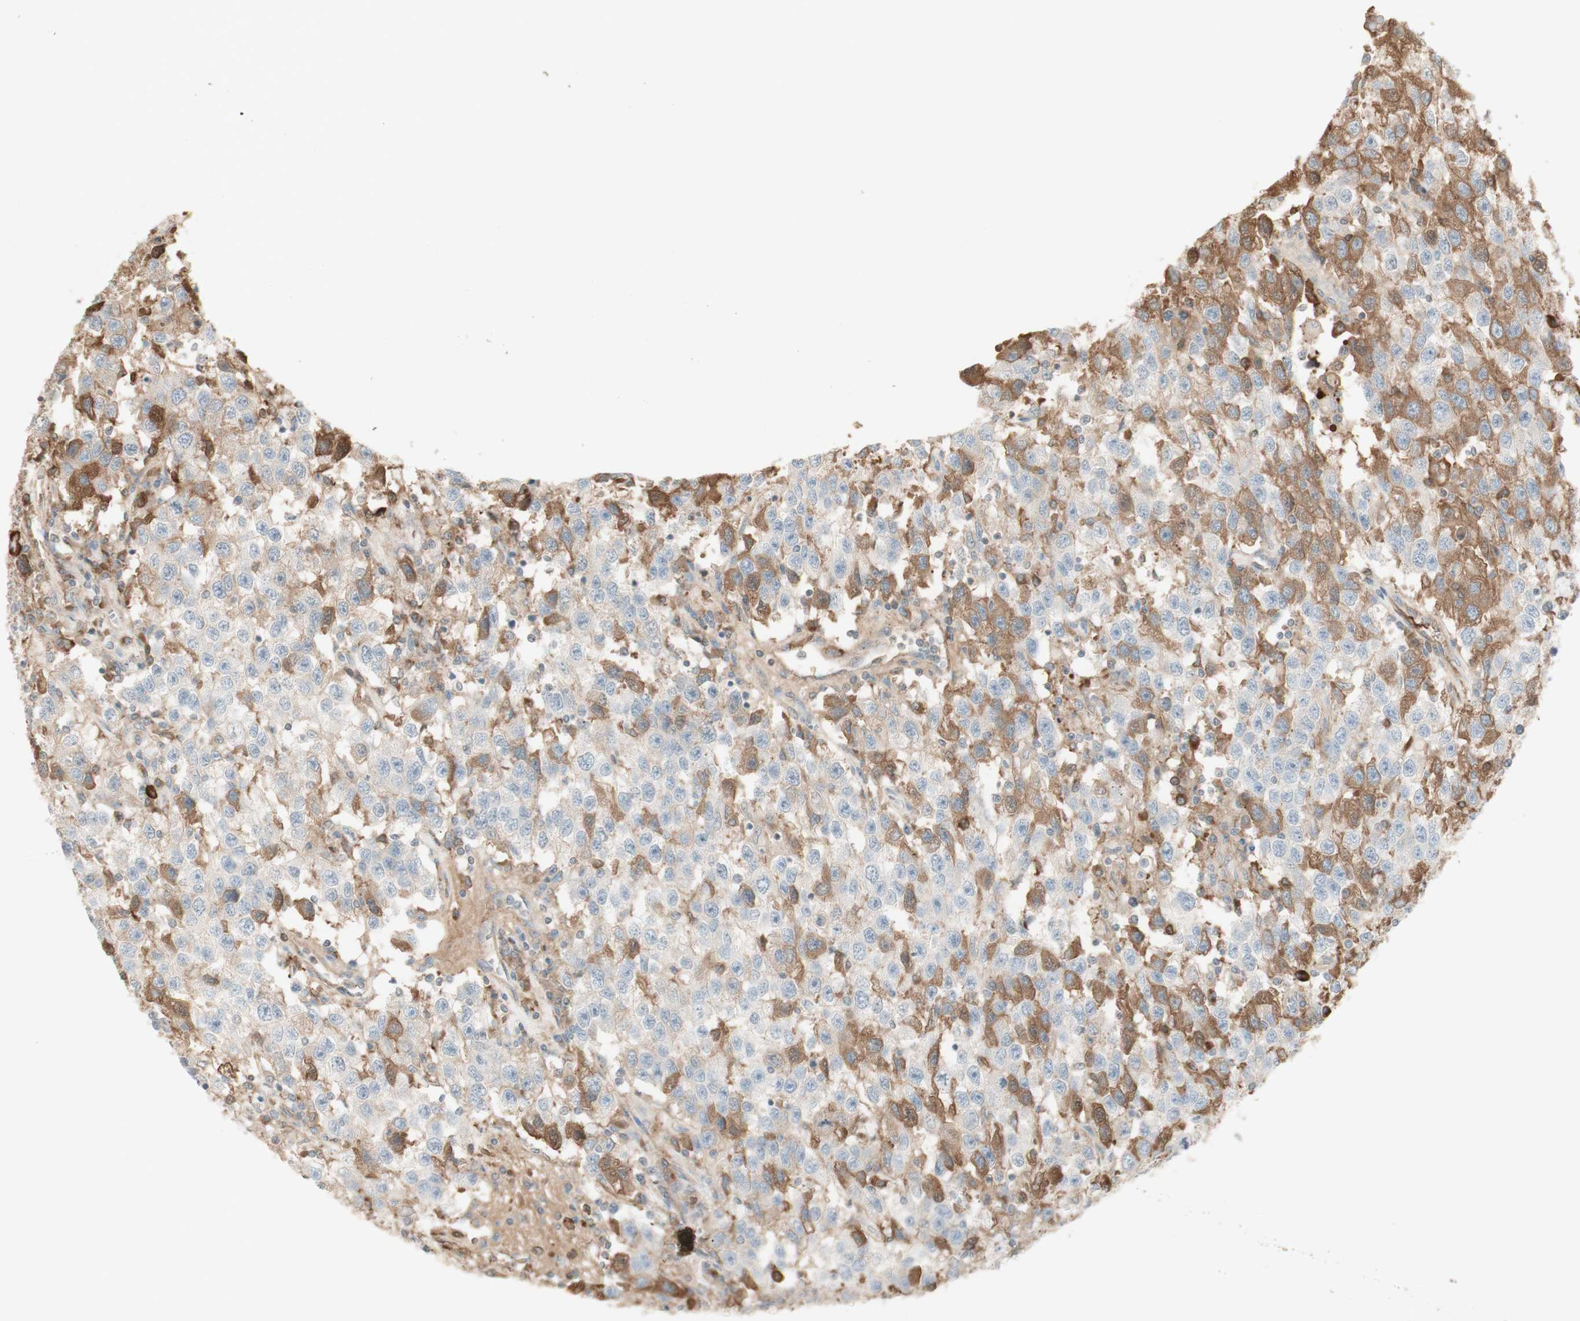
{"staining": {"intensity": "moderate", "quantity": "25%-75%", "location": "cytoplasmic/membranous"}, "tissue": "testis cancer", "cell_type": "Tumor cells", "image_type": "cancer", "snomed": [{"axis": "morphology", "description": "Seminoma, NOS"}, {"axis": "topography", "description": "Testis"}], "caption": "An immunohistochemistry photomicrograph of tumor tissue is shown. Protein staining in brown labels moderate cytoplasmic/membranous positivity in seminoma (testis) within tumor cells. (DAB (3,3'-diaminobenzidine) IHC with brightfield microscopy, high magnification).", "gene": "NID1", "patient": {"sex": "male", "age": 41}}